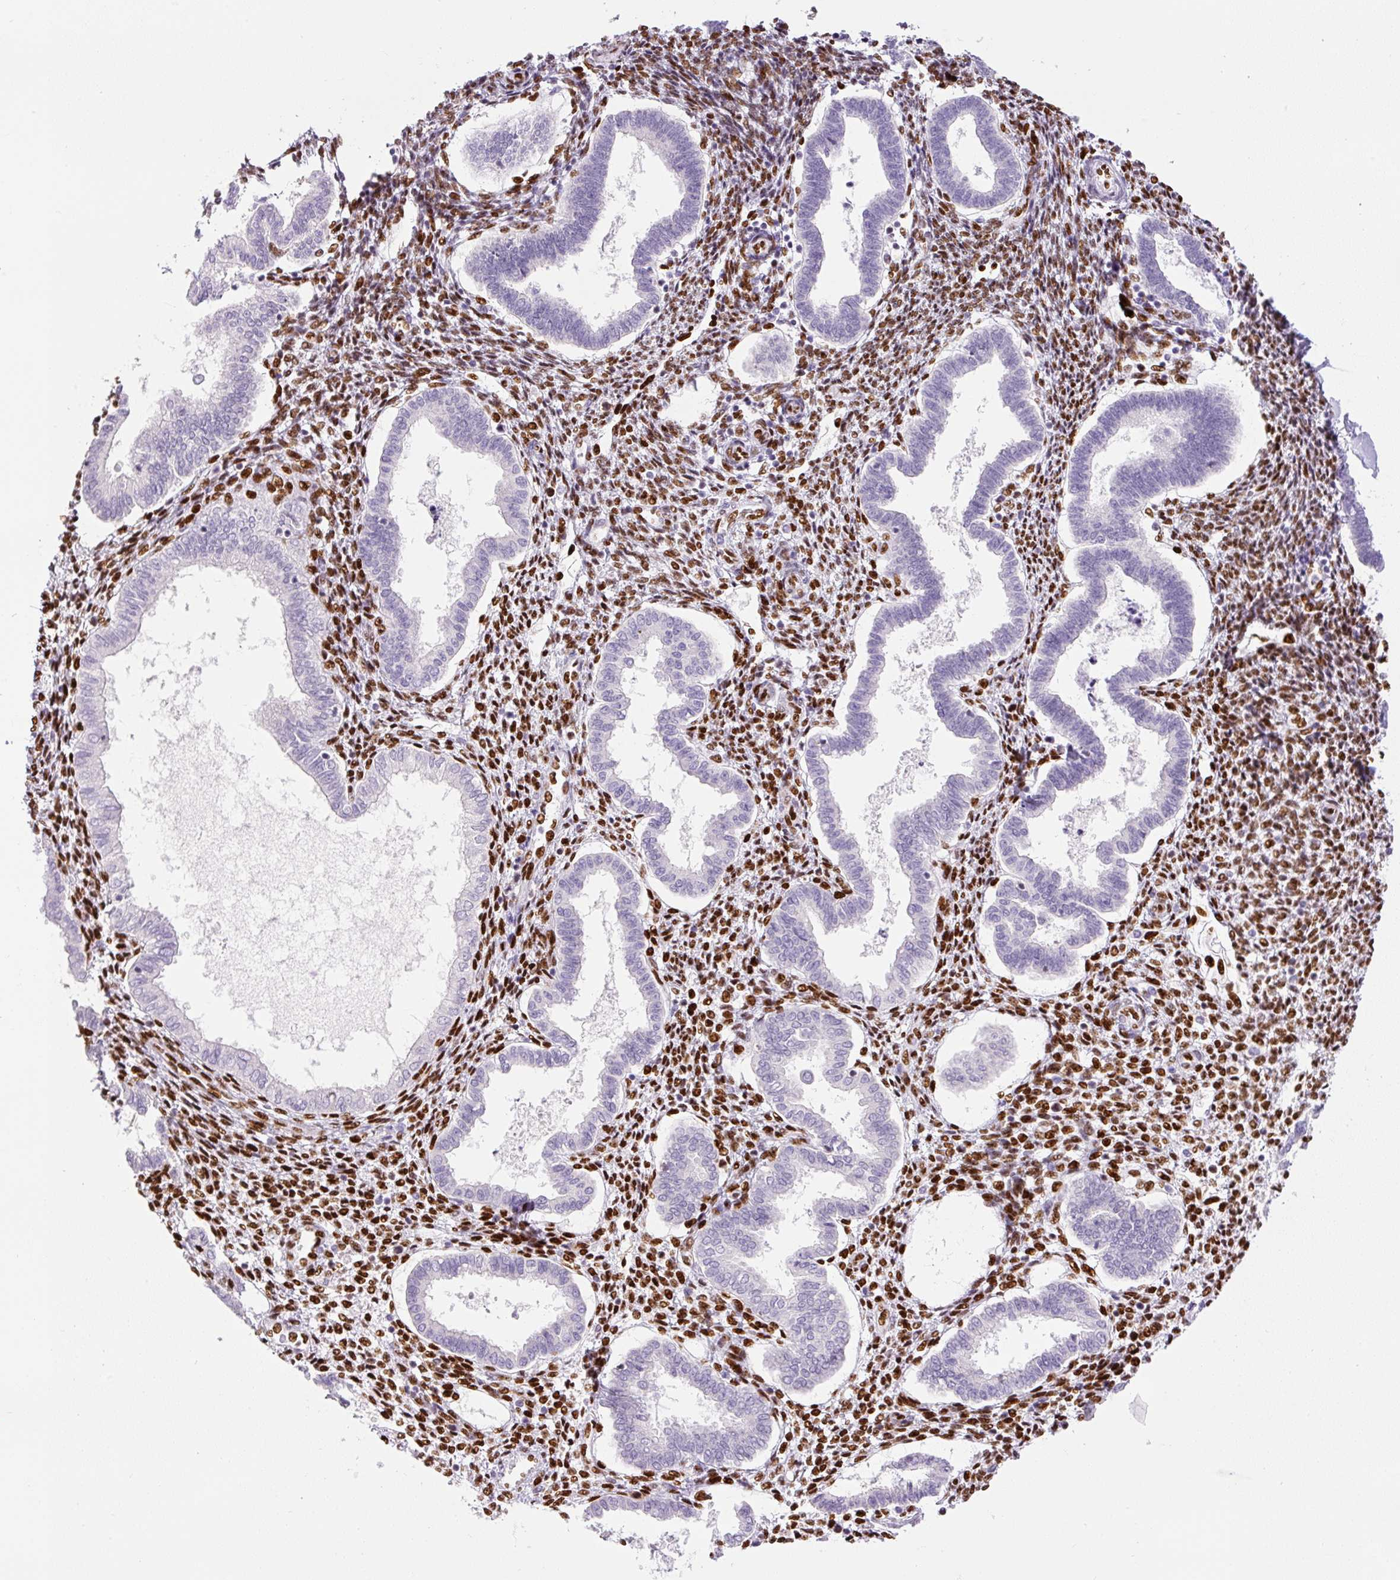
{"staining": {"intensity": "strong", "quantity": ">75%", "location": "nuclear"}, "tissue": "endometrium", "cell_type": "Cells in endometrial stroma", "image_type": "normal", "snomed": [{"axis": "morphology", "description": "Normal tissue, NOS"}, {"axis": "topography", "description": "Endometrium"}], "caption": "Immunohistochemical staining of benign human endometrium displays strong nuclear protein expression in approximately >75% of cells in endometrial stroma.", "gene": "ZEB1", "patient": {"sex": "female", "age": 24}}